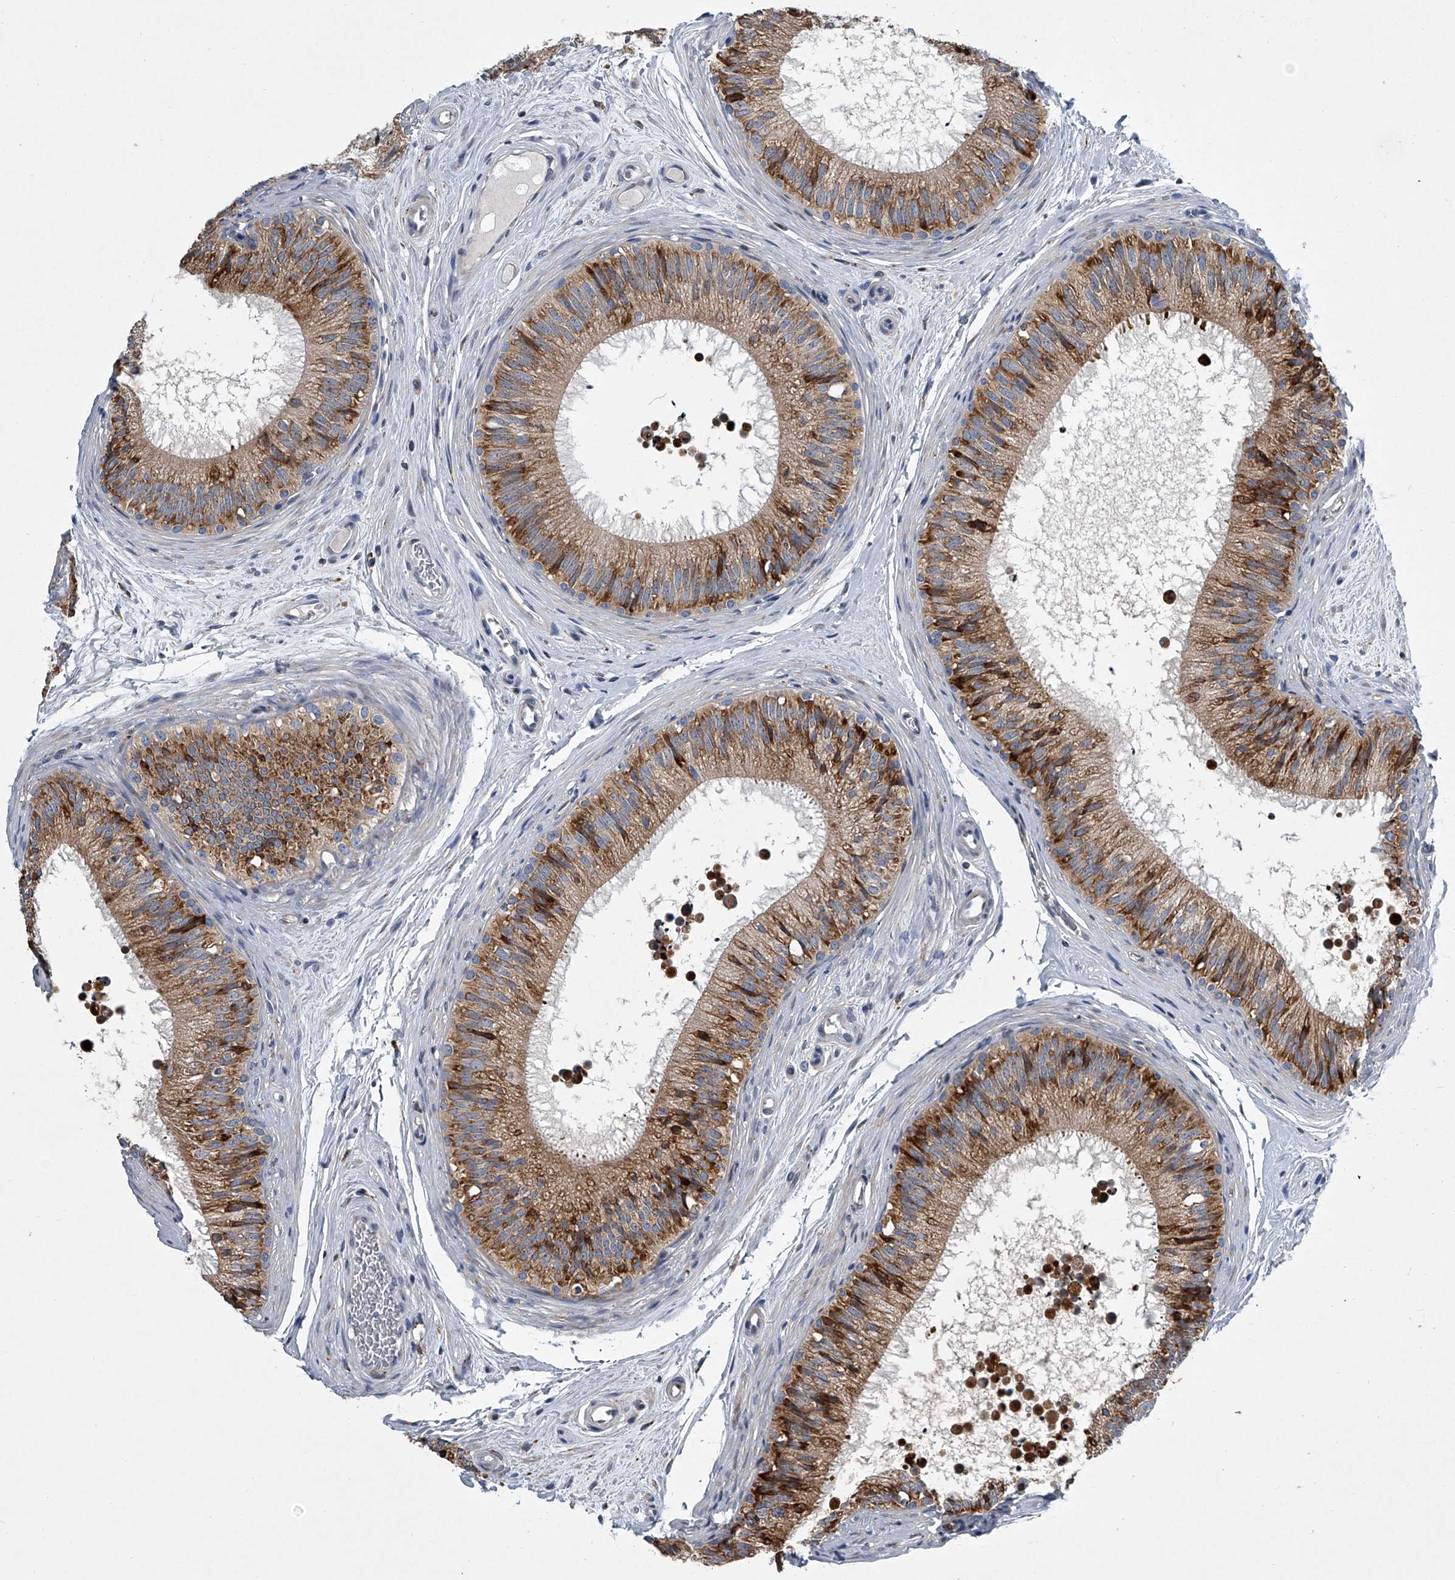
{"staining": {"intensity": "moderate", "quantity": ">75%", "location": "cytoplasmic/membranous"}, "tissue": "epididymis", "cell_type": "Glandular cells", "image_type": "normal", "snomed": [{"axis": "morphology", "description": "Normal tissue, NOS"}, {"axis": "topography", "description": "Epididymis"}], "caption": "High-power microscopy captured an IHC photomicrograph of unremarkable epididymis, revealing moderate cytoplasmic/membranous positivity in approximately >75% of glandular cells.", "gene": "TMEM63C", "patient": {"sex": "male", "age": 29}}